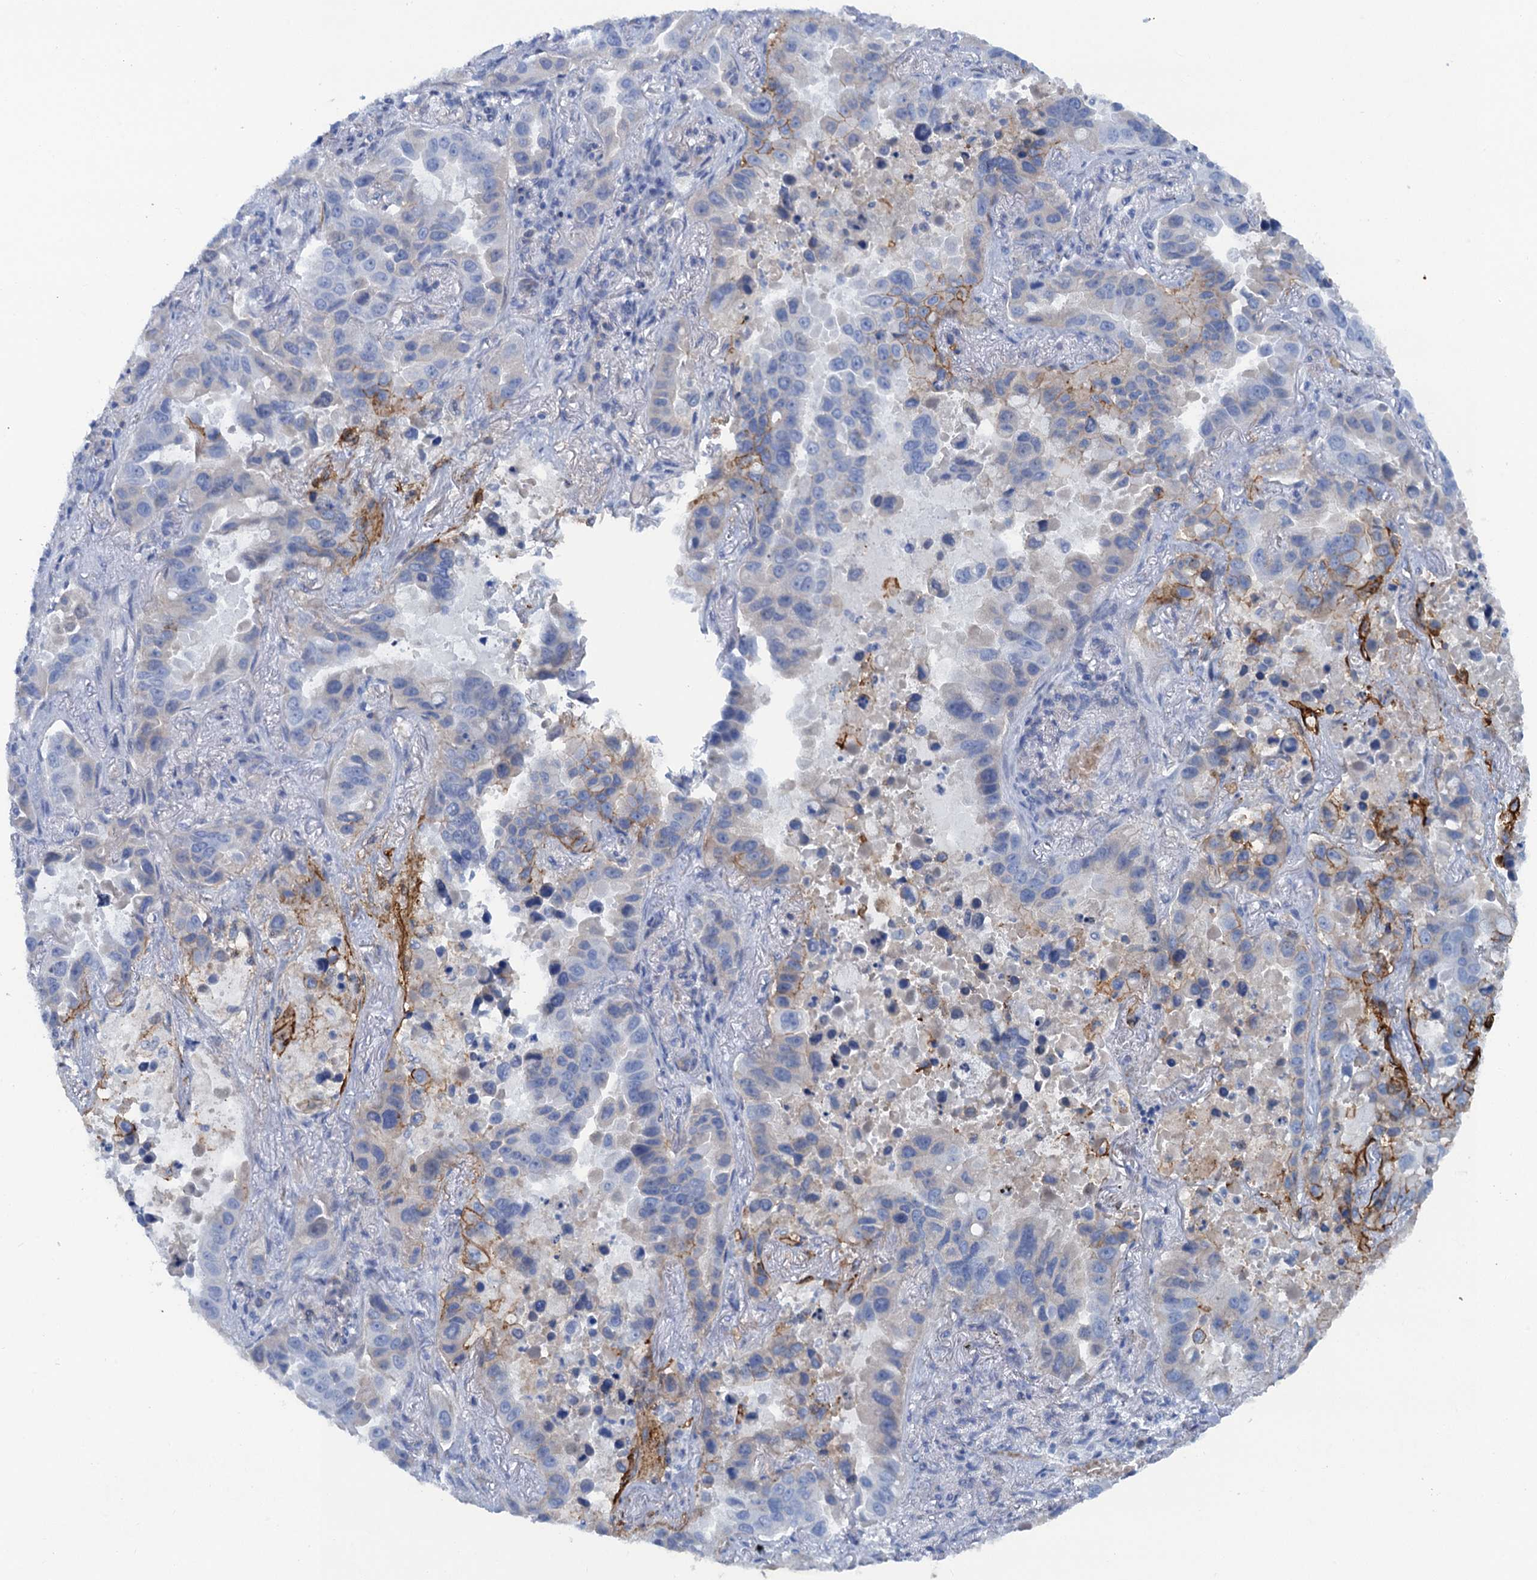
{"staining": {"intensity": "moderate", "quantity": "<25%", "location": "cytoplasmic/membranous"}, "tissue": "lung cancer", "cell_type": "Tumor cells", "image_type": "cancer", "snomed": [{"axis": "morphology", "description": "Adenocarcinoma, NOS"}, {"axis": "topography", "description": "Lung"}], "caption": "Human adenocarcinoma (lung) stained for a protein (brown) shows moderate cytoplasmic/membranous positive expression in about <25% of tumor cells.", "gene": "MYADML2", "patient": {"sex": "male", "age": 64}}